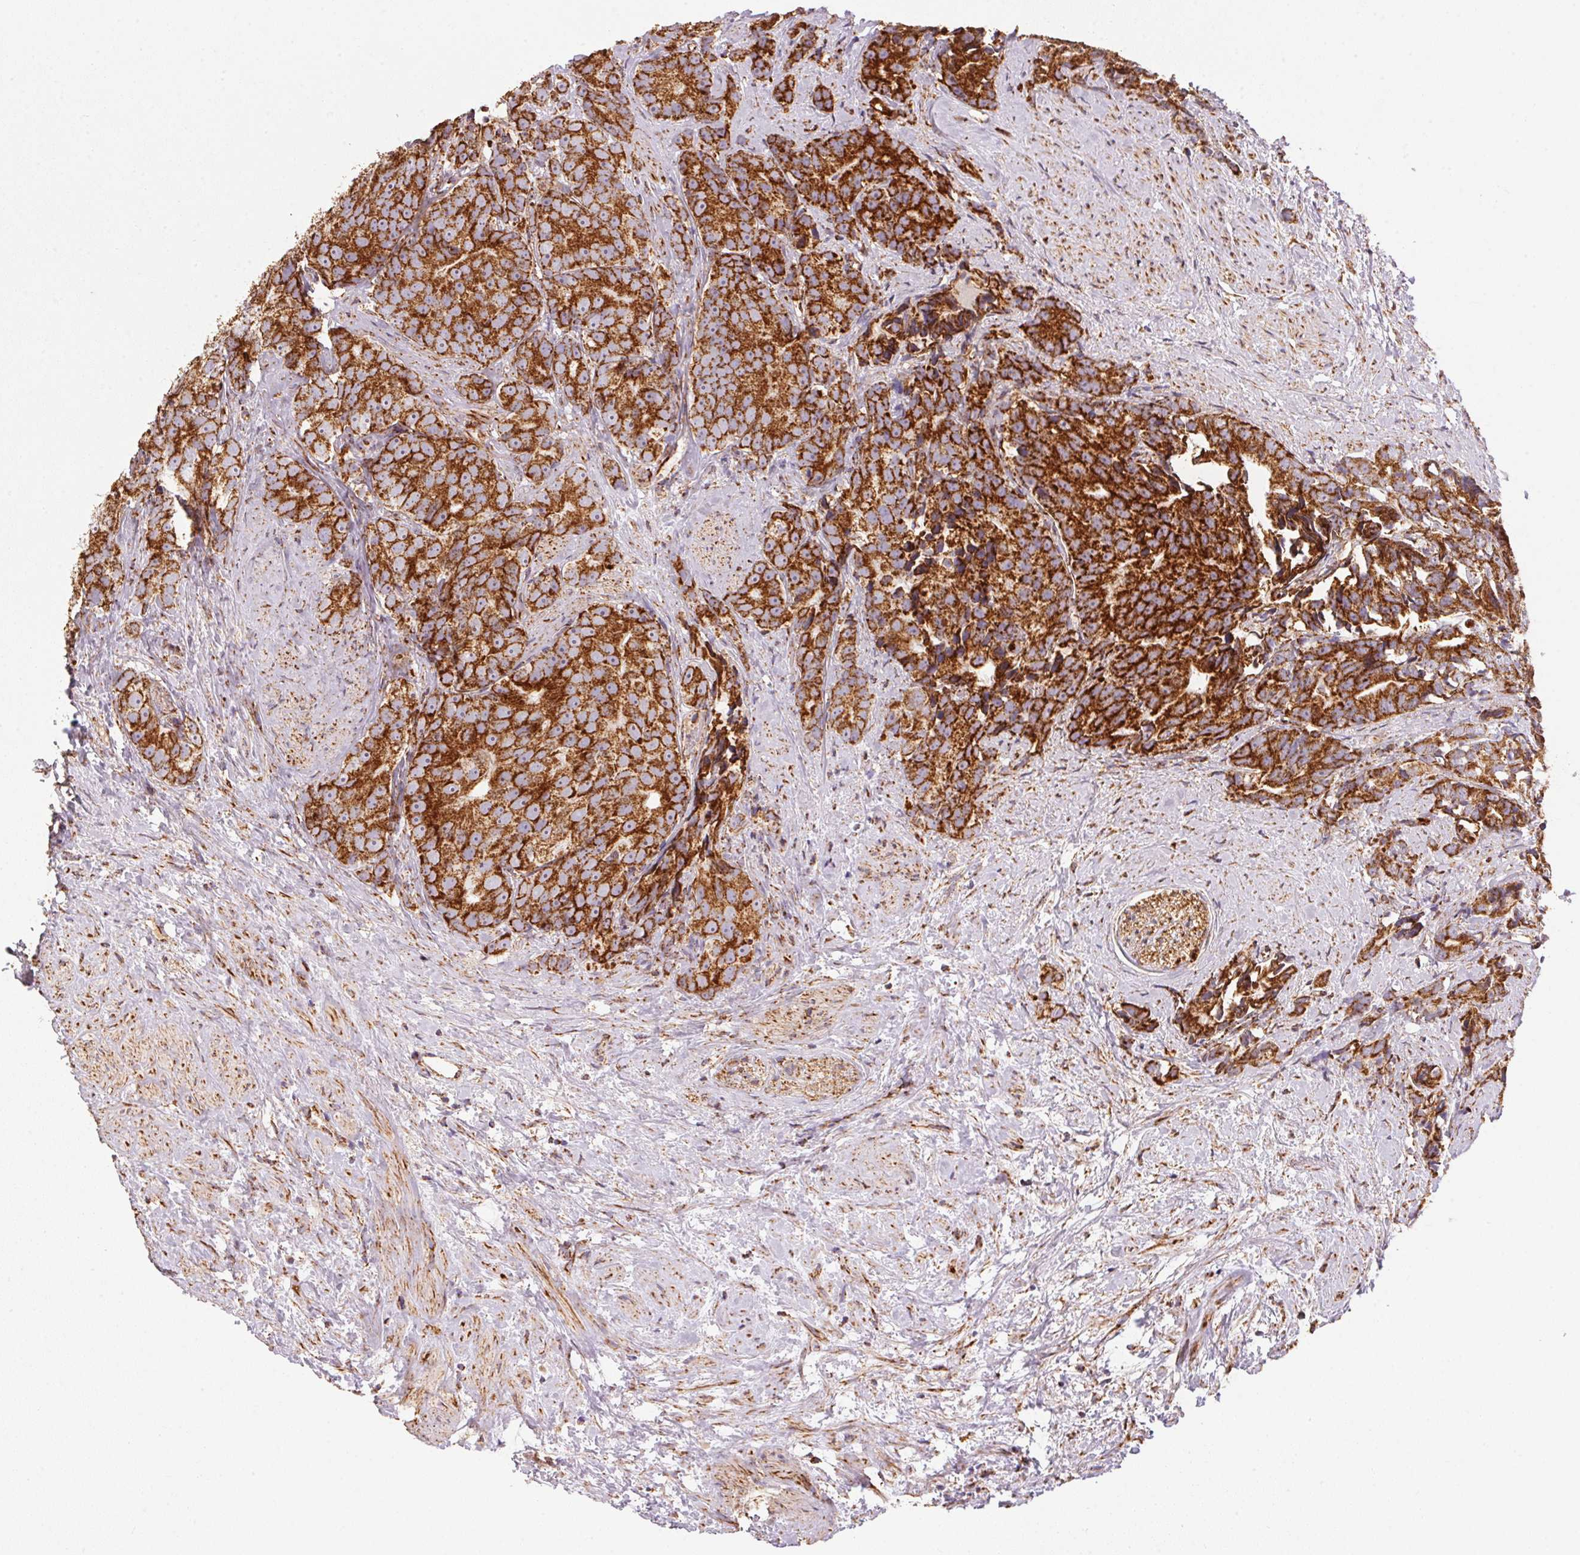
{"staining": {"intensity": "strong", "quantity": ">75%", "location": "cytoplasmic/membranous"}, "tissue": "prostate cancer", "cell_type": "Tumor cells", "image_type": "cancer", "snomed": [{"axis": "morphology", "description": "Adenocarcinoma, High grade"}, {"axis": "topography", "description": "Prostate"}], "caption": "Immunohistochemical staining of human prostate cancer (adenocarcinoma (high-grade)) demonstrates high levels of strong cytoplasmic/membranous positivity in about >75% of tumor cells.", "gene": "NDUFS2", "patient": {"sex": "male", "age": 90}}